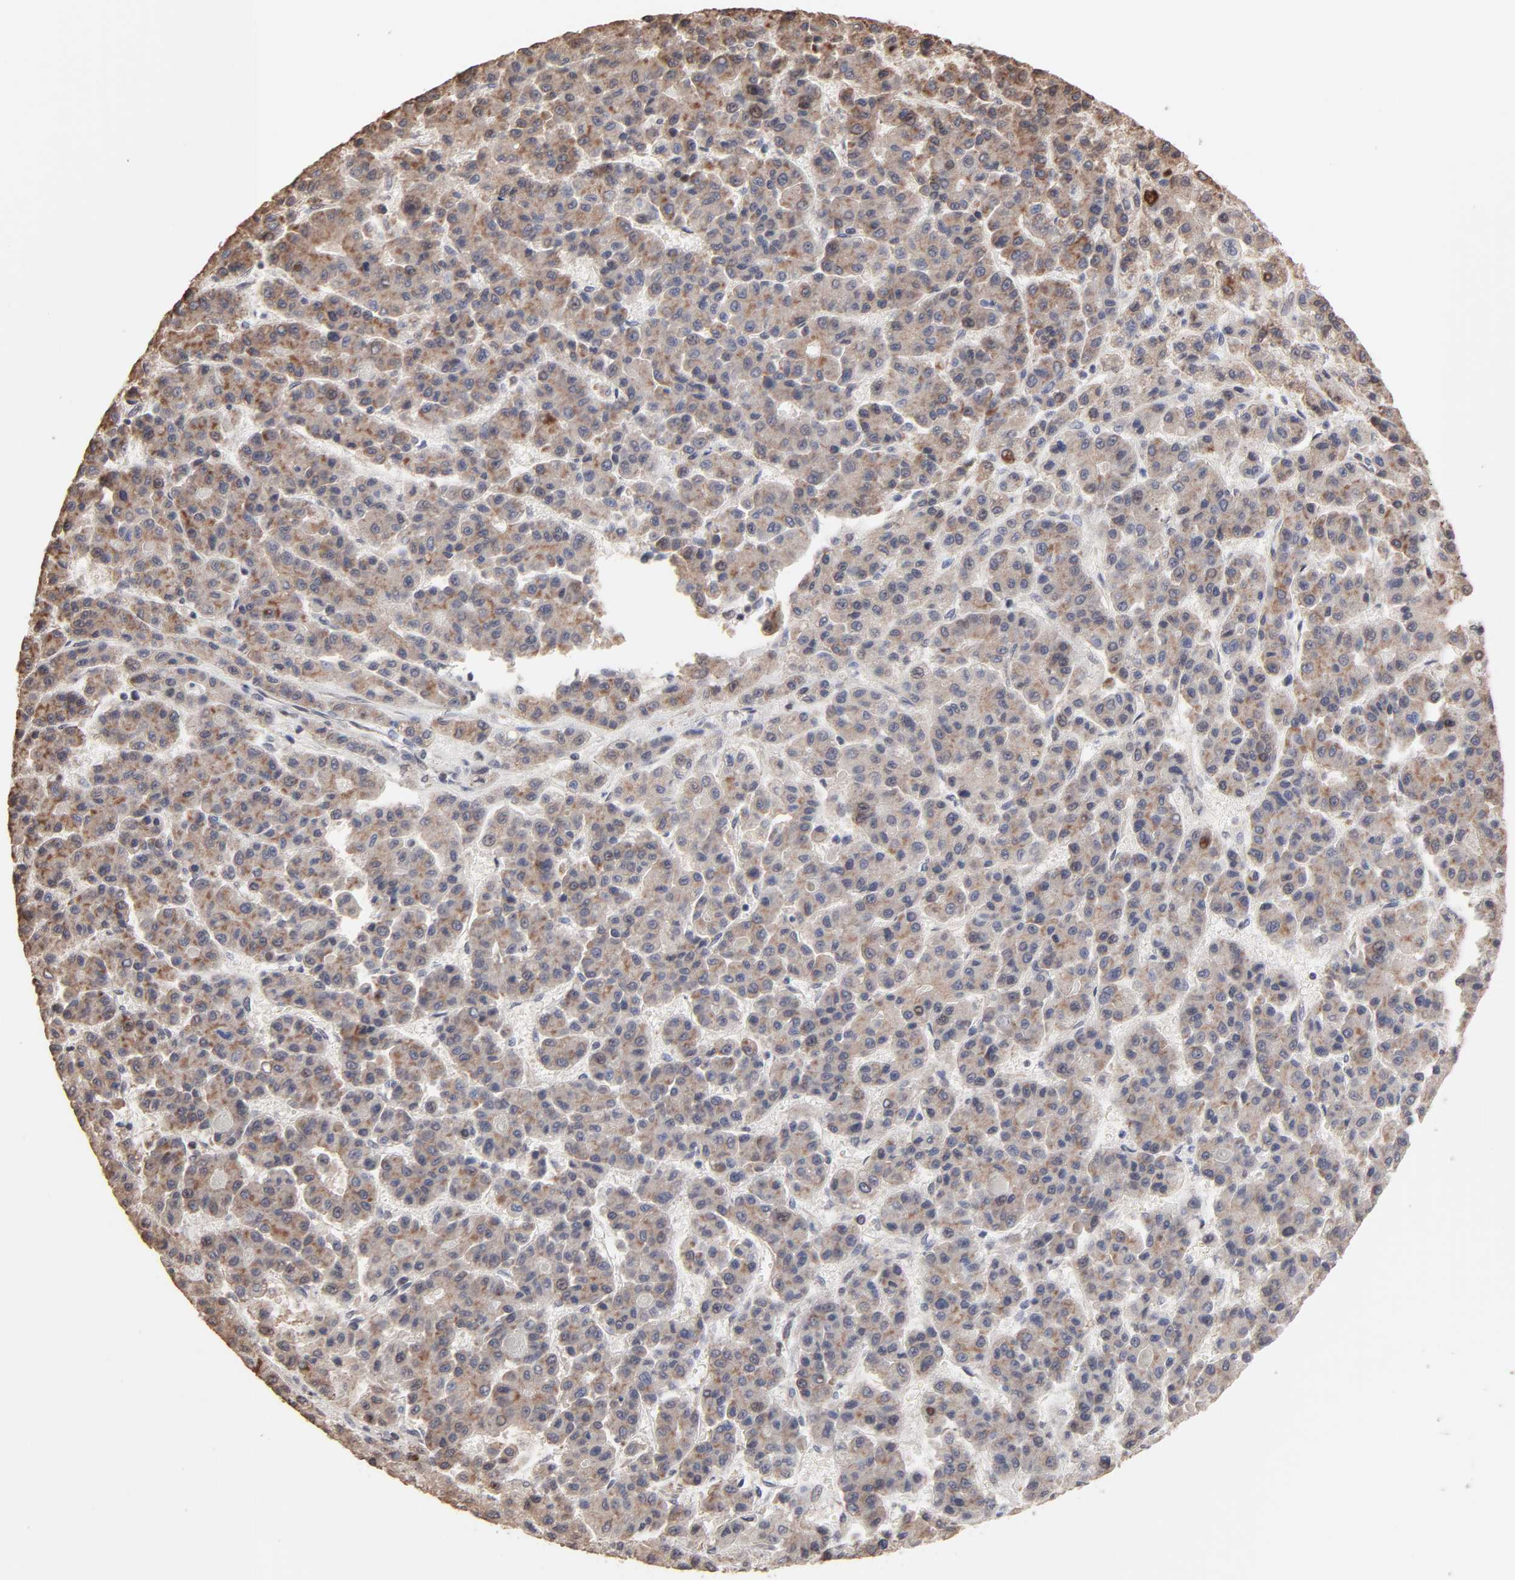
{"staining": {"intensity": "weak", "quantity": "25%-75%", "location": "cytoplasmic/membranous"}, "tissue": "liver cancer", "cell_type": "Tumor cells", "image_type": "cancer", "snomed": [{"axis": "morphology", "description": "Carcinoma, Hepatocellular, NOS"}, {"axis": "topography", "description": "Liver"}], "caption": "Brown immunohistochemical staining in human hepatocellular carcinoma (liver) exhibits weak cytoplasmic/membranous positivity in approximately 25%-75% of tumor cells. The staining was performed using DAB to visualize the protein expression in brown, while the nuclei were stained in blue with hematoxylin (Magnification: 20x).", "gene": "CHM", "patient": {"sex": "male", "age": 70}}